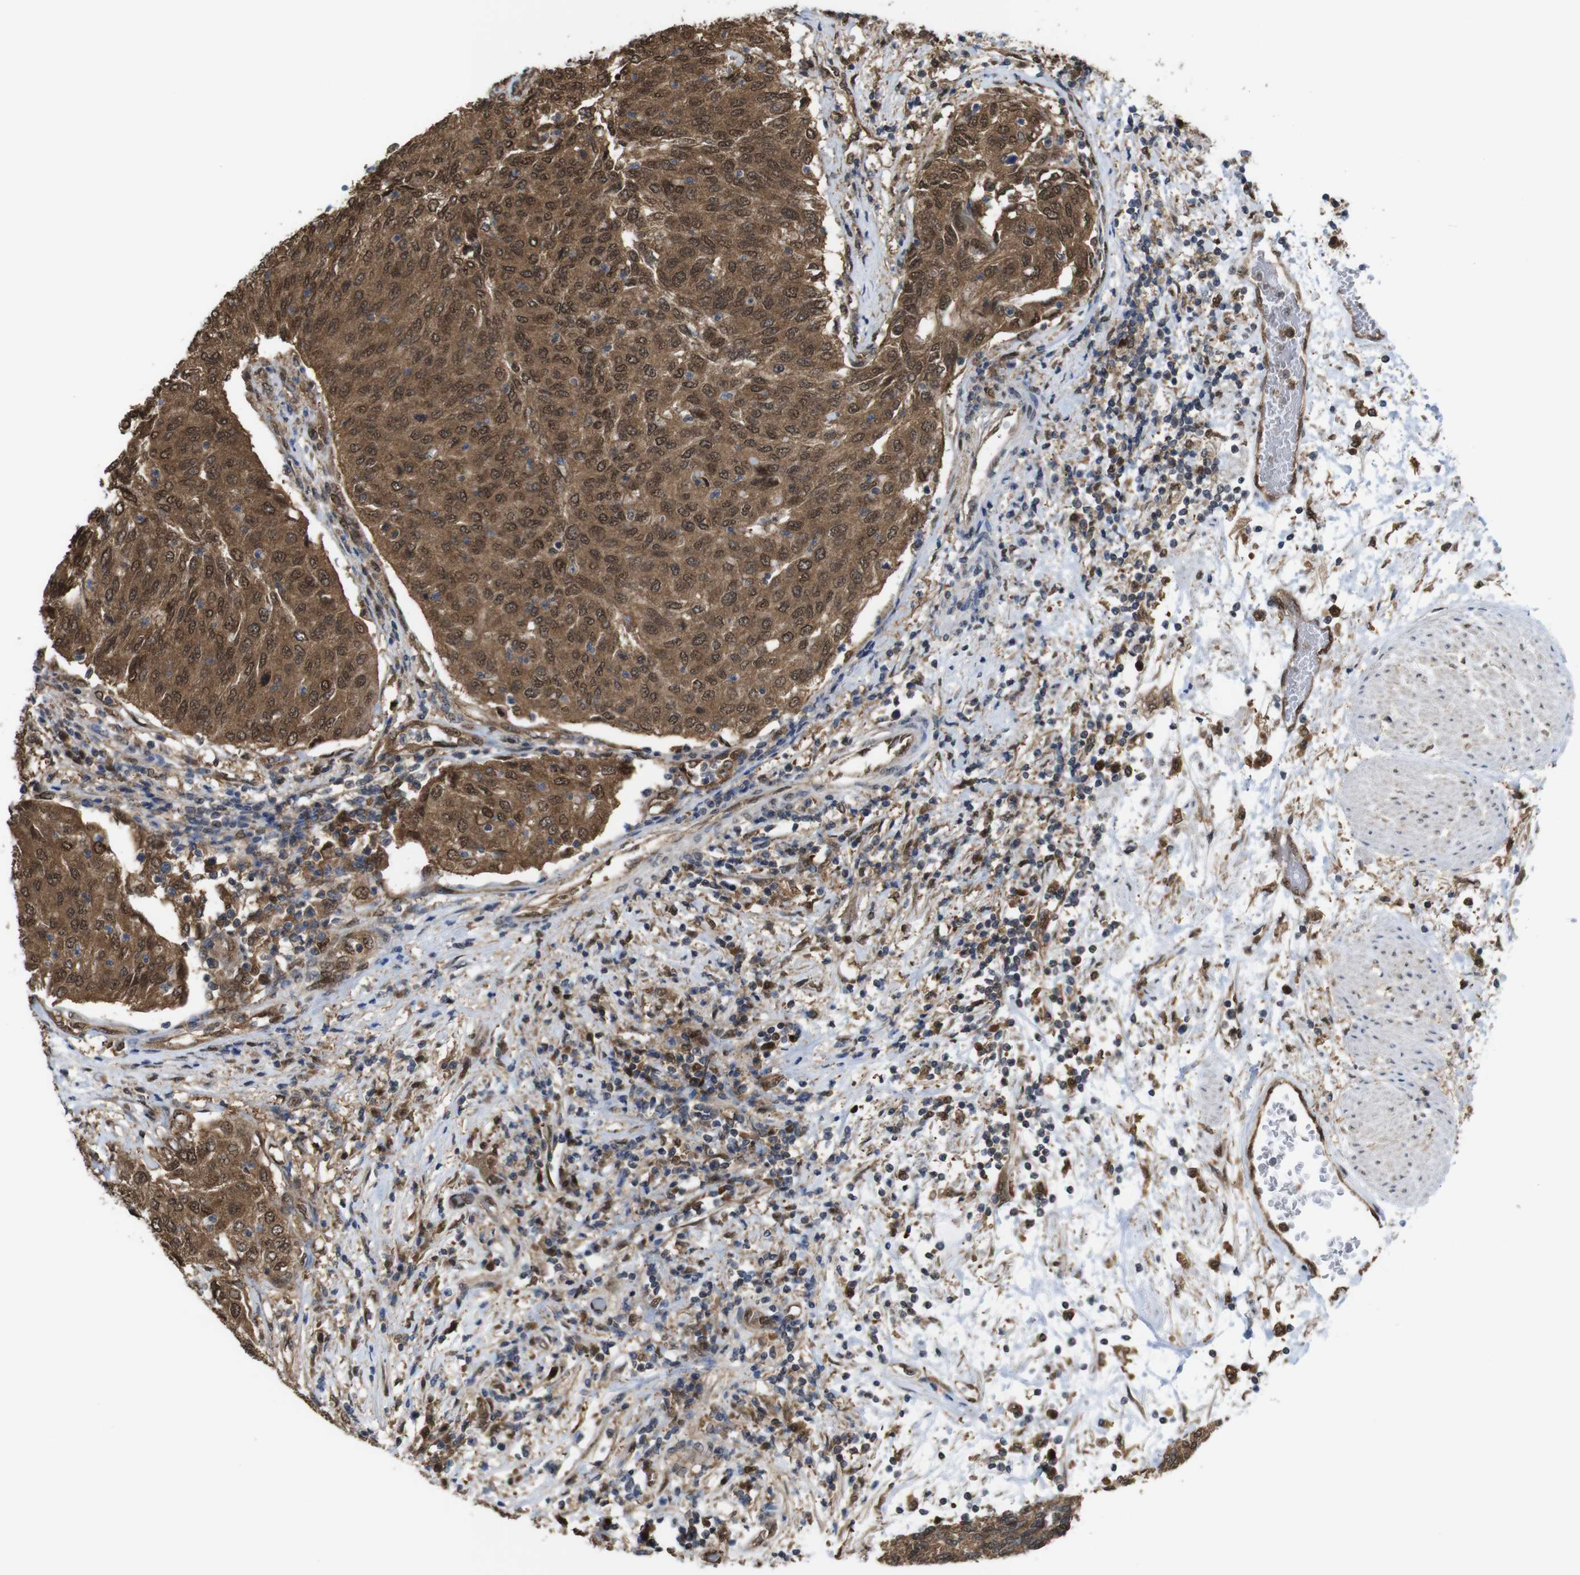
{"staining": {"intensity": "moderate", "quantity": ">75%", "location": "cytoplasmic/membranous,nuclear"}, "tissue": "urothelial cancer", "cell_type": "Tumor cells", "image_type": "cancer", "snomed": [{"axis": "morphology", "description": "Urothelial carcinoma, Low grade"}, {"axis": "topography", "description": "Urinary bladder"}], "caption": "Immunohistochemical staining of low-grade urothelial carcinoma displays medium levels of moderate cytoplasmic/membranous and nuclear expression in approximately >75% of tumor cells.", "gene": "YWHAG", "patient": {"sex": "female", "age": 79}}